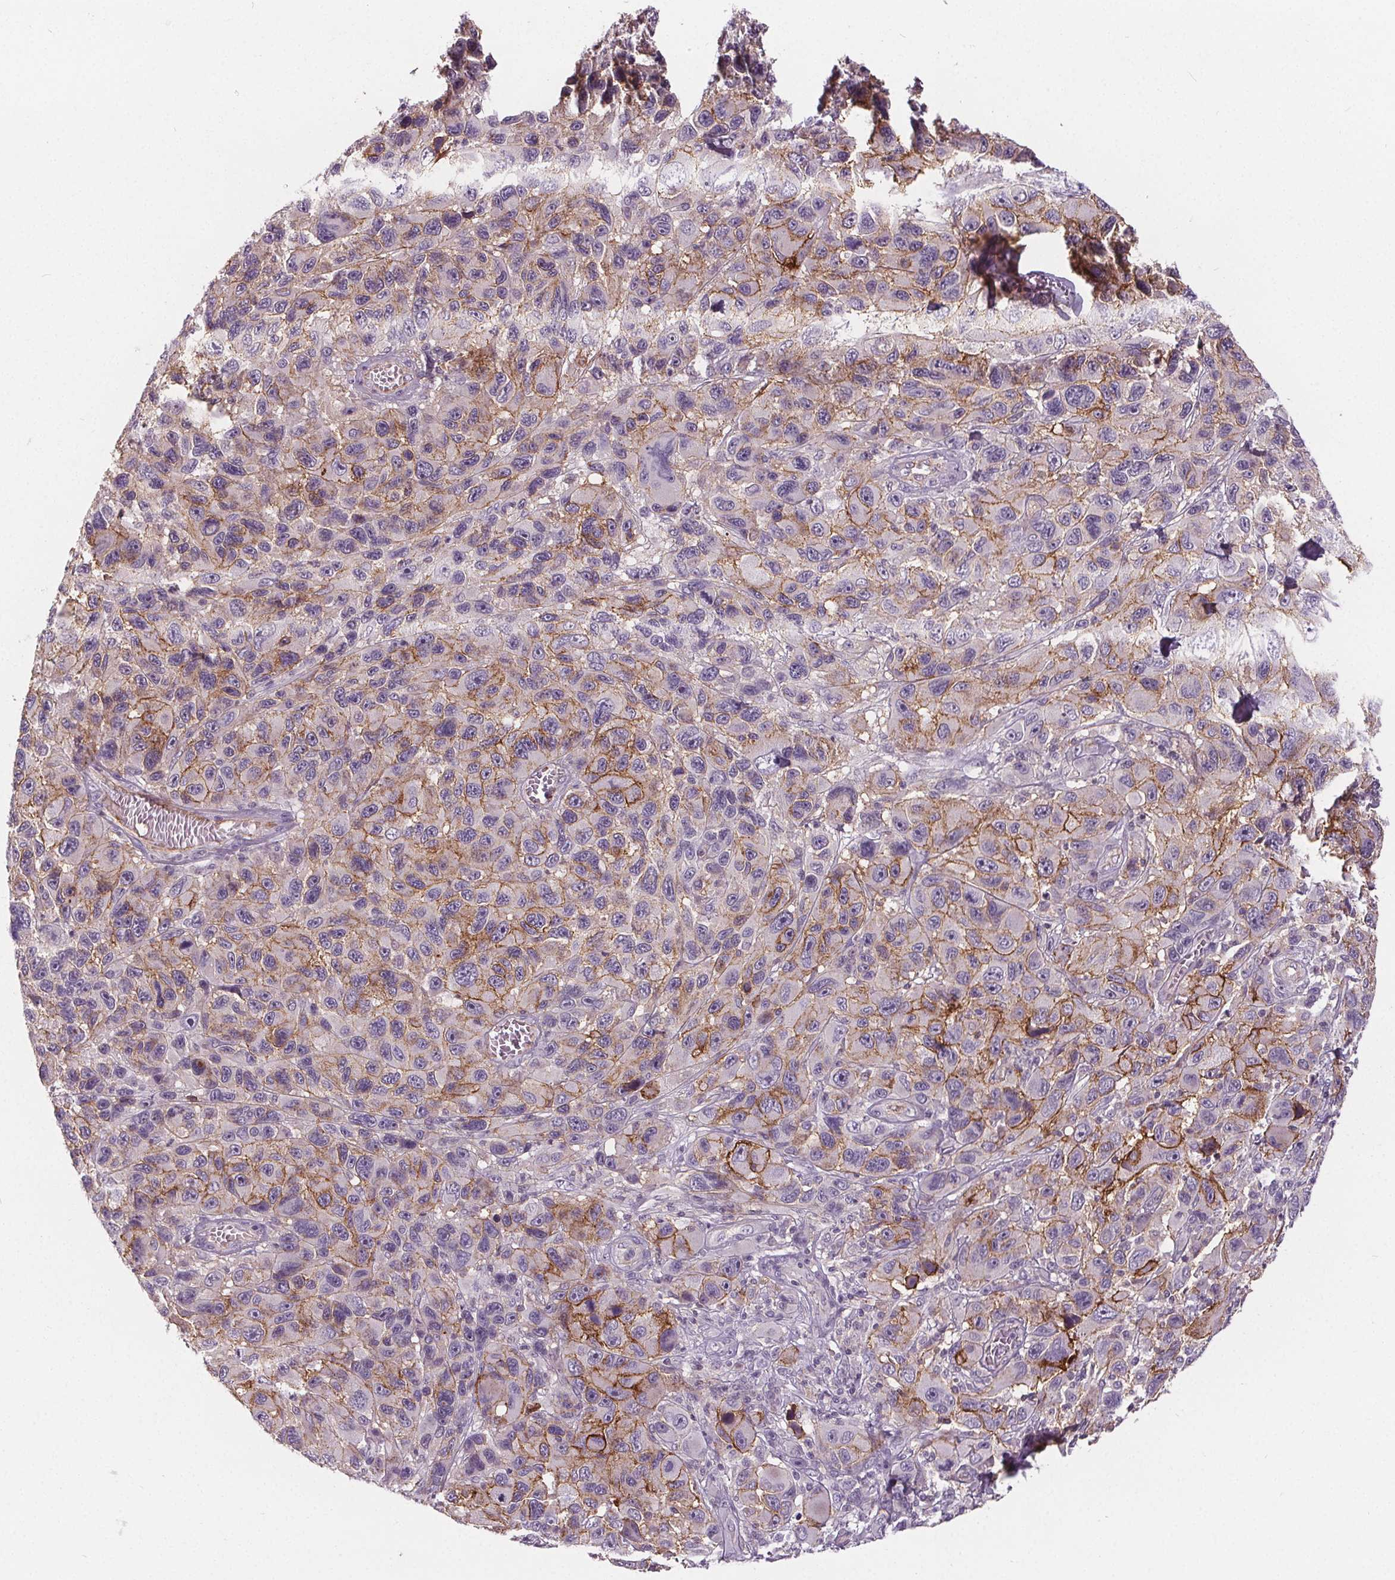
{"staining": {"intensity": "moderate", "quantity": "<25%", "location": "cytoplasmic/membranous"}, "tissue": "melanoma", "cell_type": "Tumor cells", "image_type": "cancer", "snomed": [{"axis": "morphology", "description": "Malignant melanoma, NOS"}, {"axis": "topography", "description": "Skin"}], "caption": "This micrograph demonstrates immunohistochemistry staining of human melanoma, with low moderate cytoplasmic/membranous staining in about <25% of tumor cells.", "gene": "ATP1A1", "patient": {"sex": "male", "age": 53}}